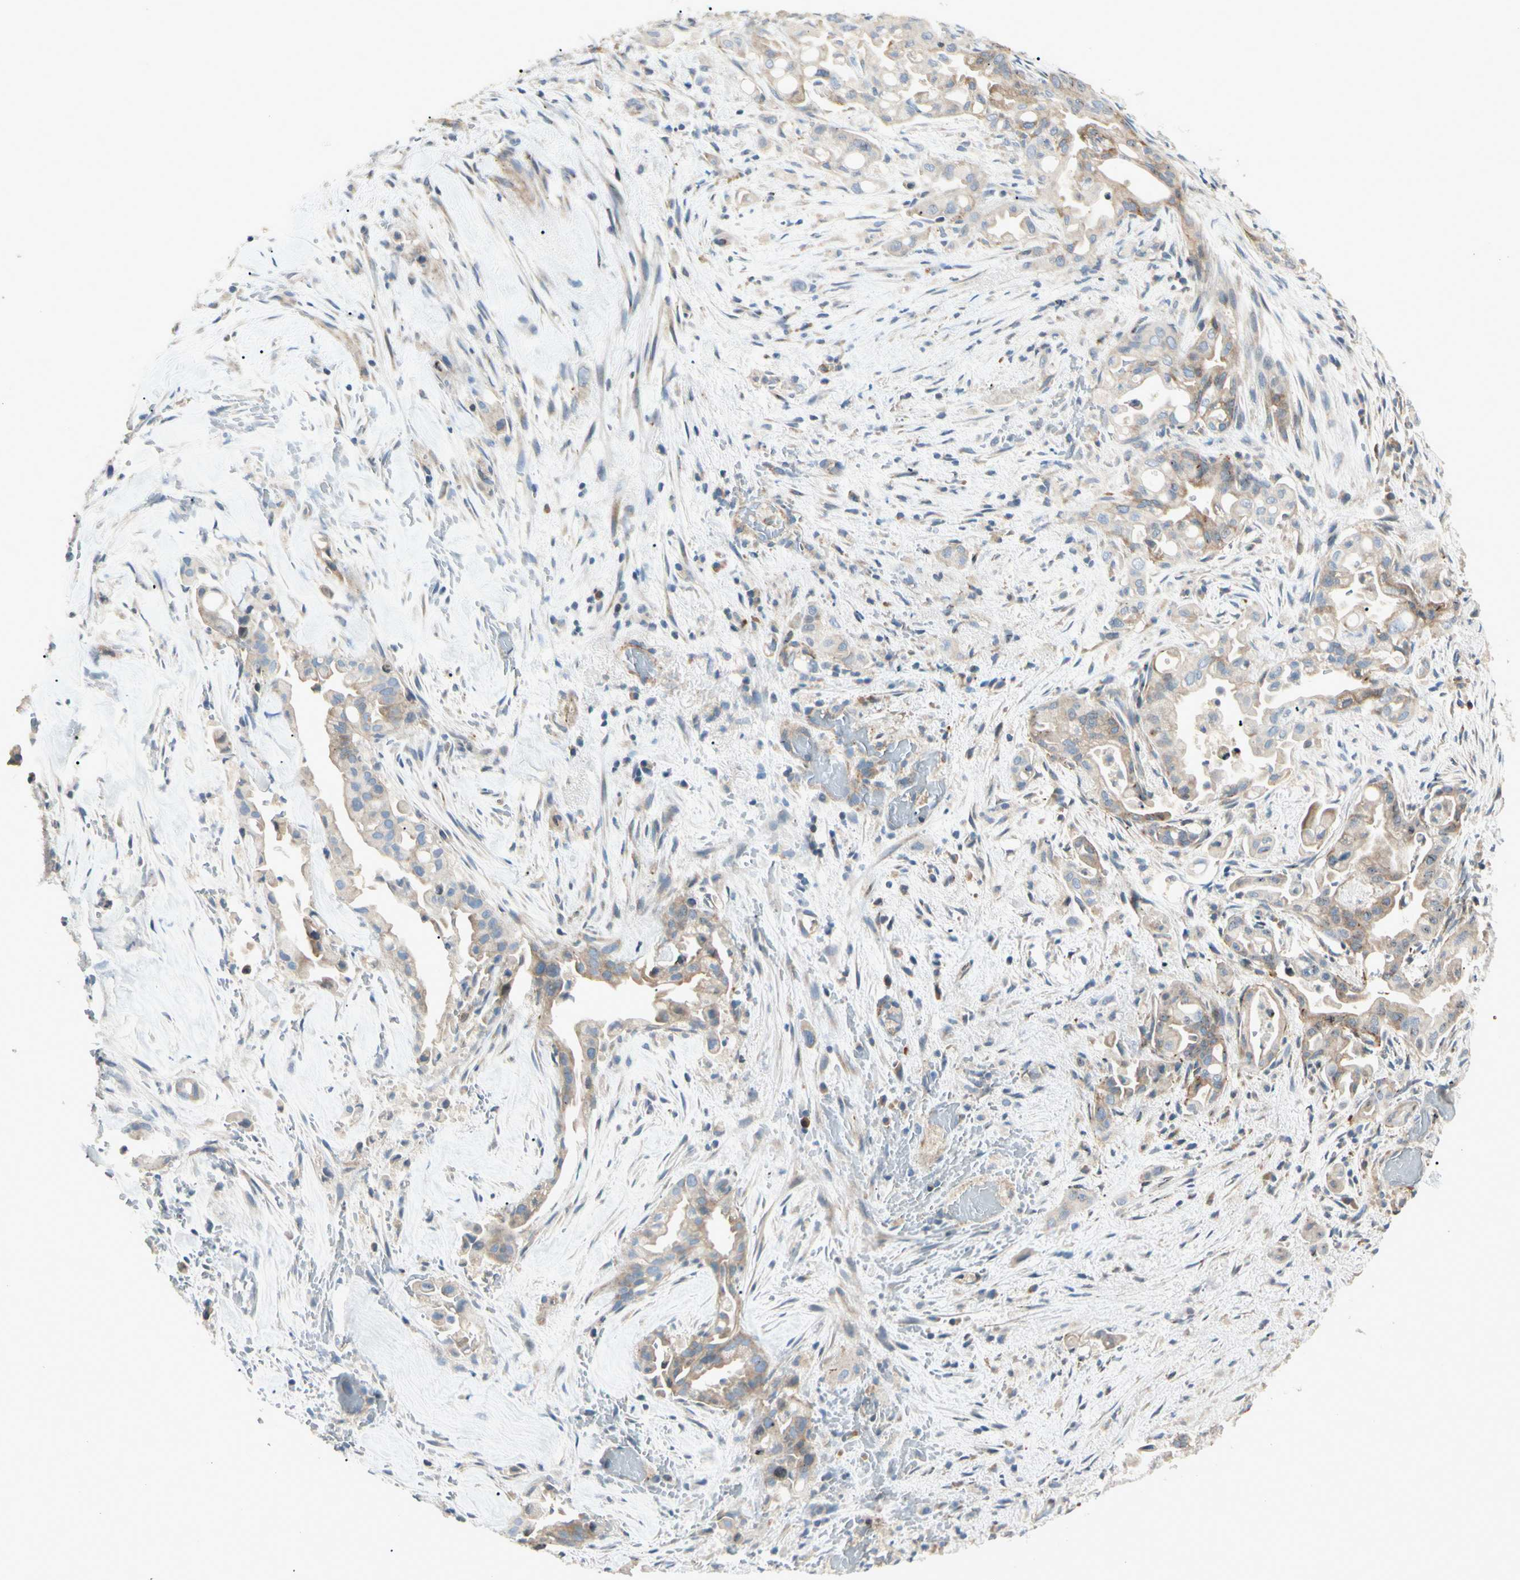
{"staining": {"intensity": "weak", "quantity": ">75%", "location": "cytoplasmic/membranous"}, "tissue": "liver cancer", "cell_type": "Tumor cells", "image_type": "cancer", "snomed": [{"axis": "morphology", "description": "Cholangiocarcinoma"}, {"axis": "topography", "description": "Liver"}], "caption": "Immunohistochemistry (IHC) micrograph of neoplastic tissue: human cholangiocarcinoma (liver) stained using immunohistochemistry (IHC) displays low levels of weak protein expression localized specifically in the cytoplasmic/membranous of tumor cells, appearing as a cytoplasmic/membranous brown color.", "gene": "CDH6", "patient": {"sex": "female", "age": 68}}